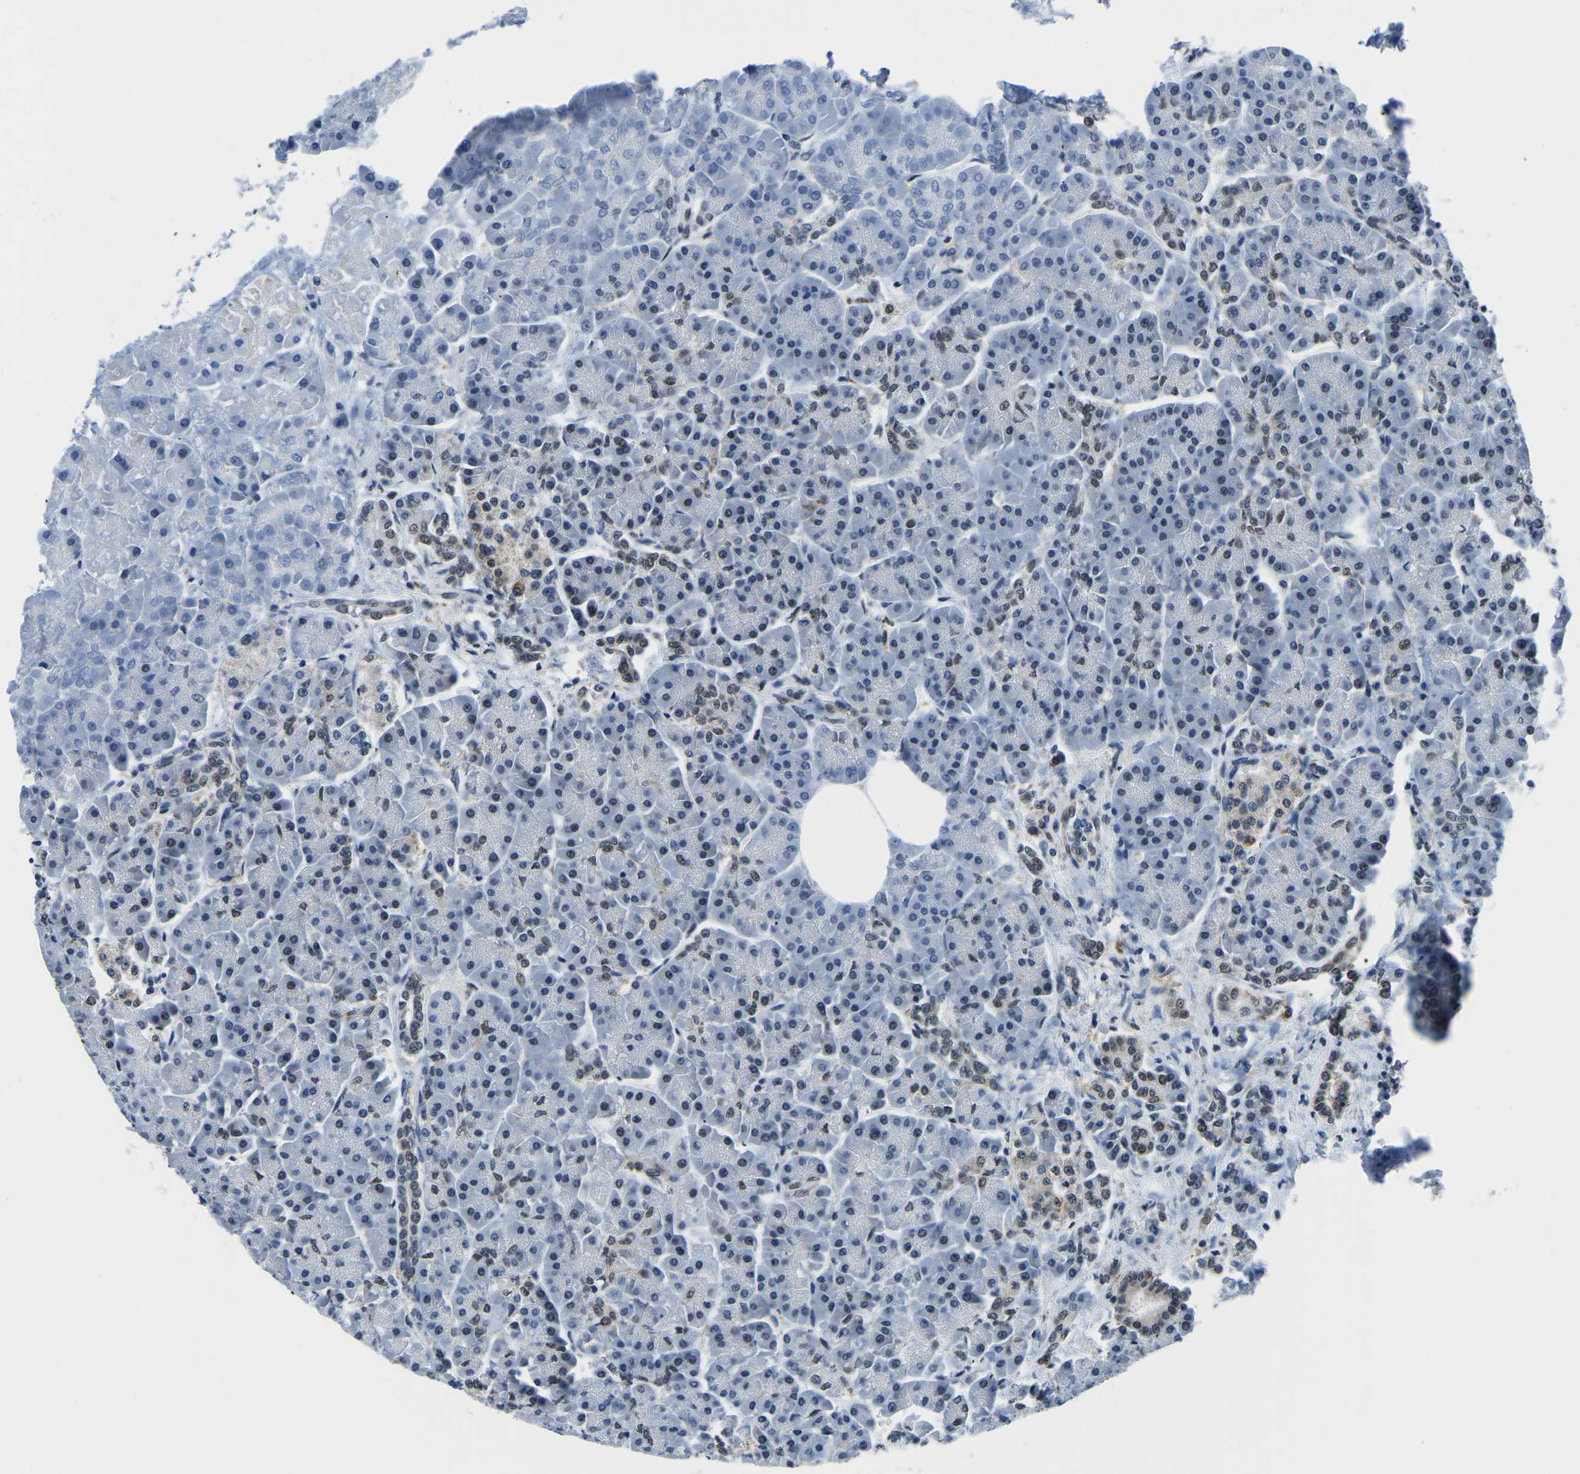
{"staining": {"intensity": "weak", "quantity": "25%-75%", "location": "cytoplasmic/membranous,nuclear"}, "tissue": "pancreas", "cell_type": "Exocrine glandular cells", "image_type": "normal", "snomed": [{"axis": "morphology", "description": "Normal tissue, NOS"}, {"axis": "topography", "description": "Pancreas"}], "caption": "Approximately 25%-75% of exocrine glandular cells in normal pancreas show weak cytoplasmic/membranous,nuclear protein expression as visualized by brown immunohistochemical staining.", "gene": "BNIP3L", "patient": {"sex": "female", "age": 70}}